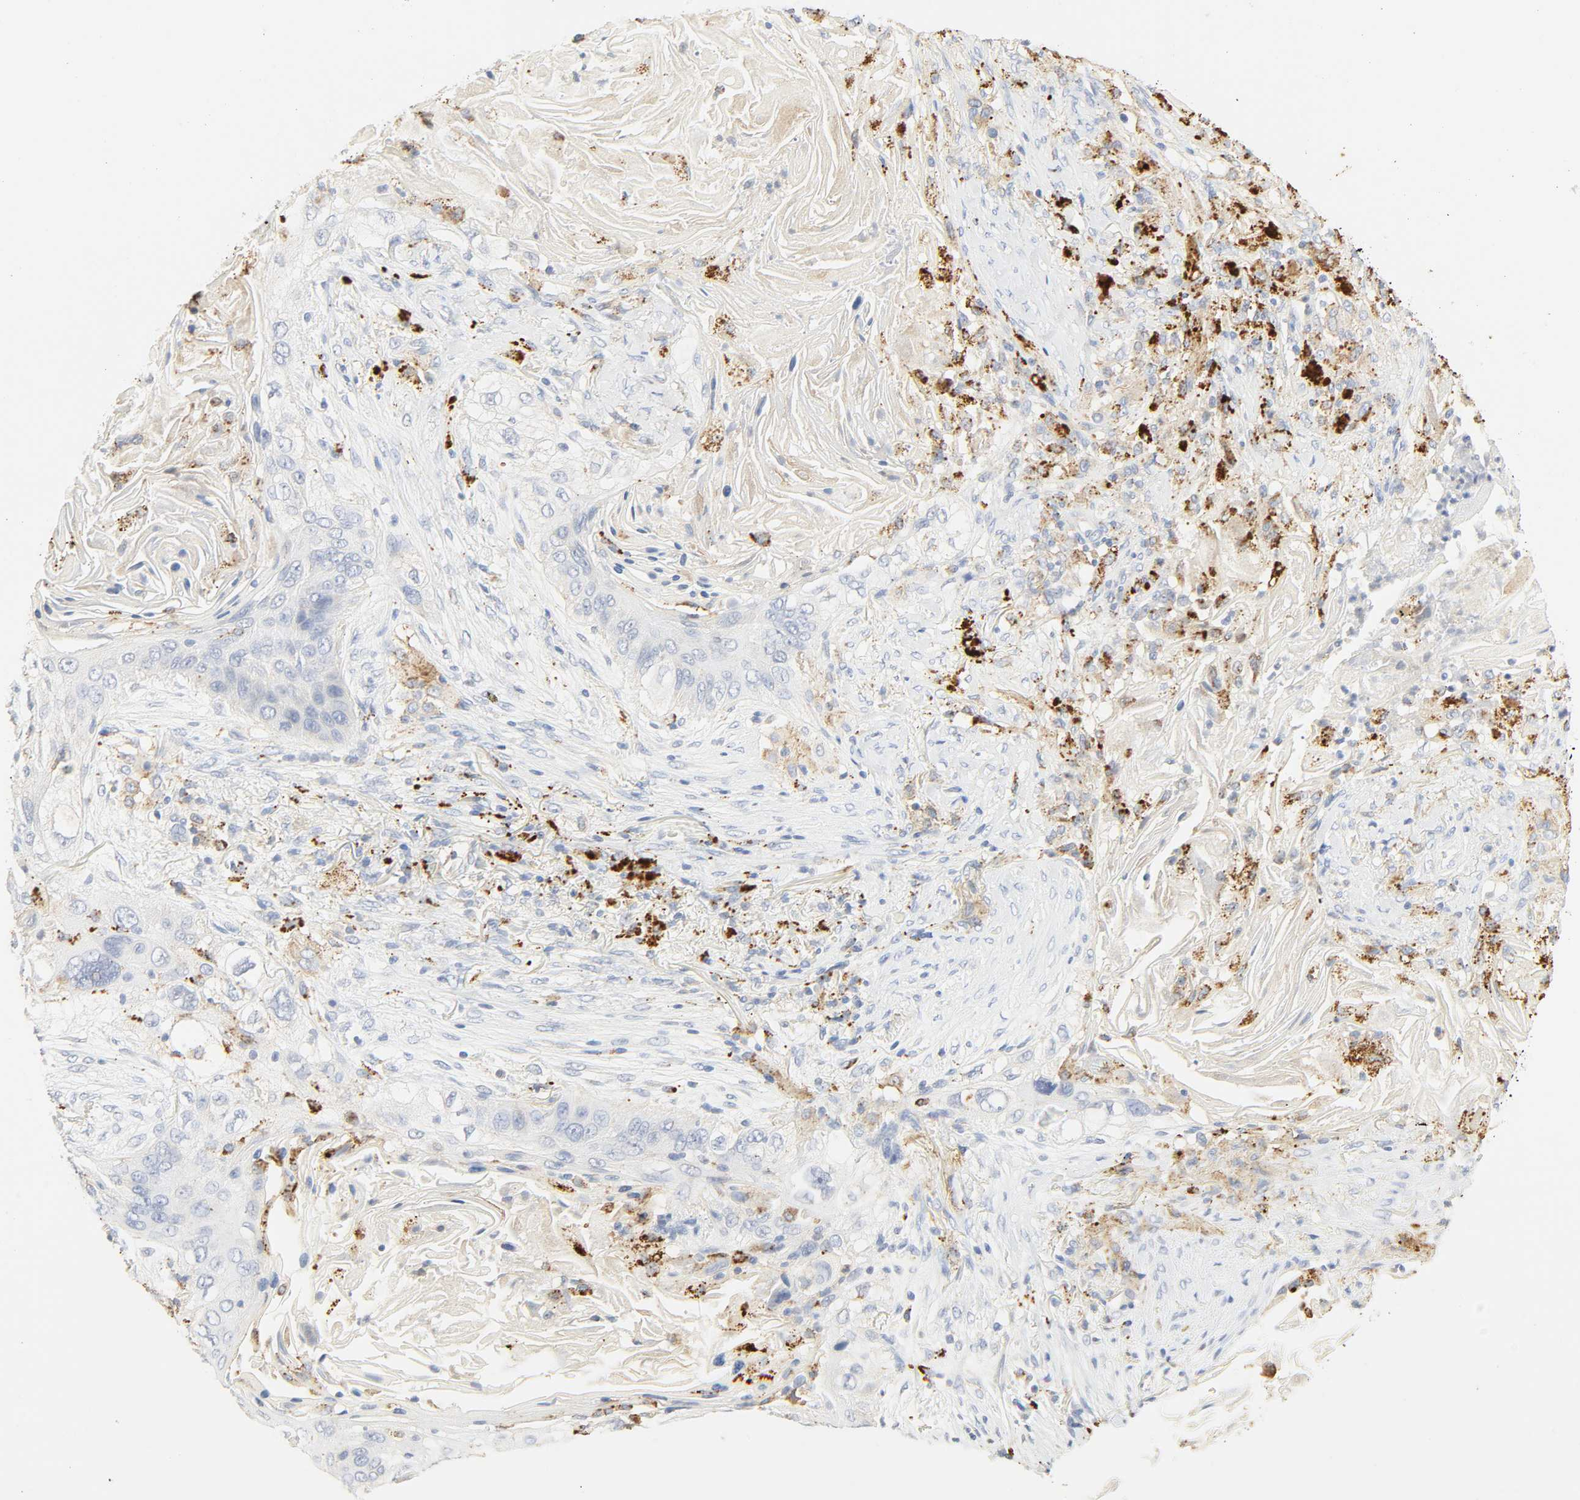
{"staining": {"intensity": "negative", "quantity": "none", "location": "none"}, "tissue": "lung cancer", "cell_type": "Tumor cells", "image_type": "cancer", "snomed": [{"axis": "morphology", "description": "Squamous cell carcinoma, NOS"}, {"axis": "topography", "description": "Lung"}], "caption": "Photomicrograph shows no significant protein expression in tumor cells of lung cancer.", "gene": "CAMK2A", "patient": {"sex": "female", "age": 67}}